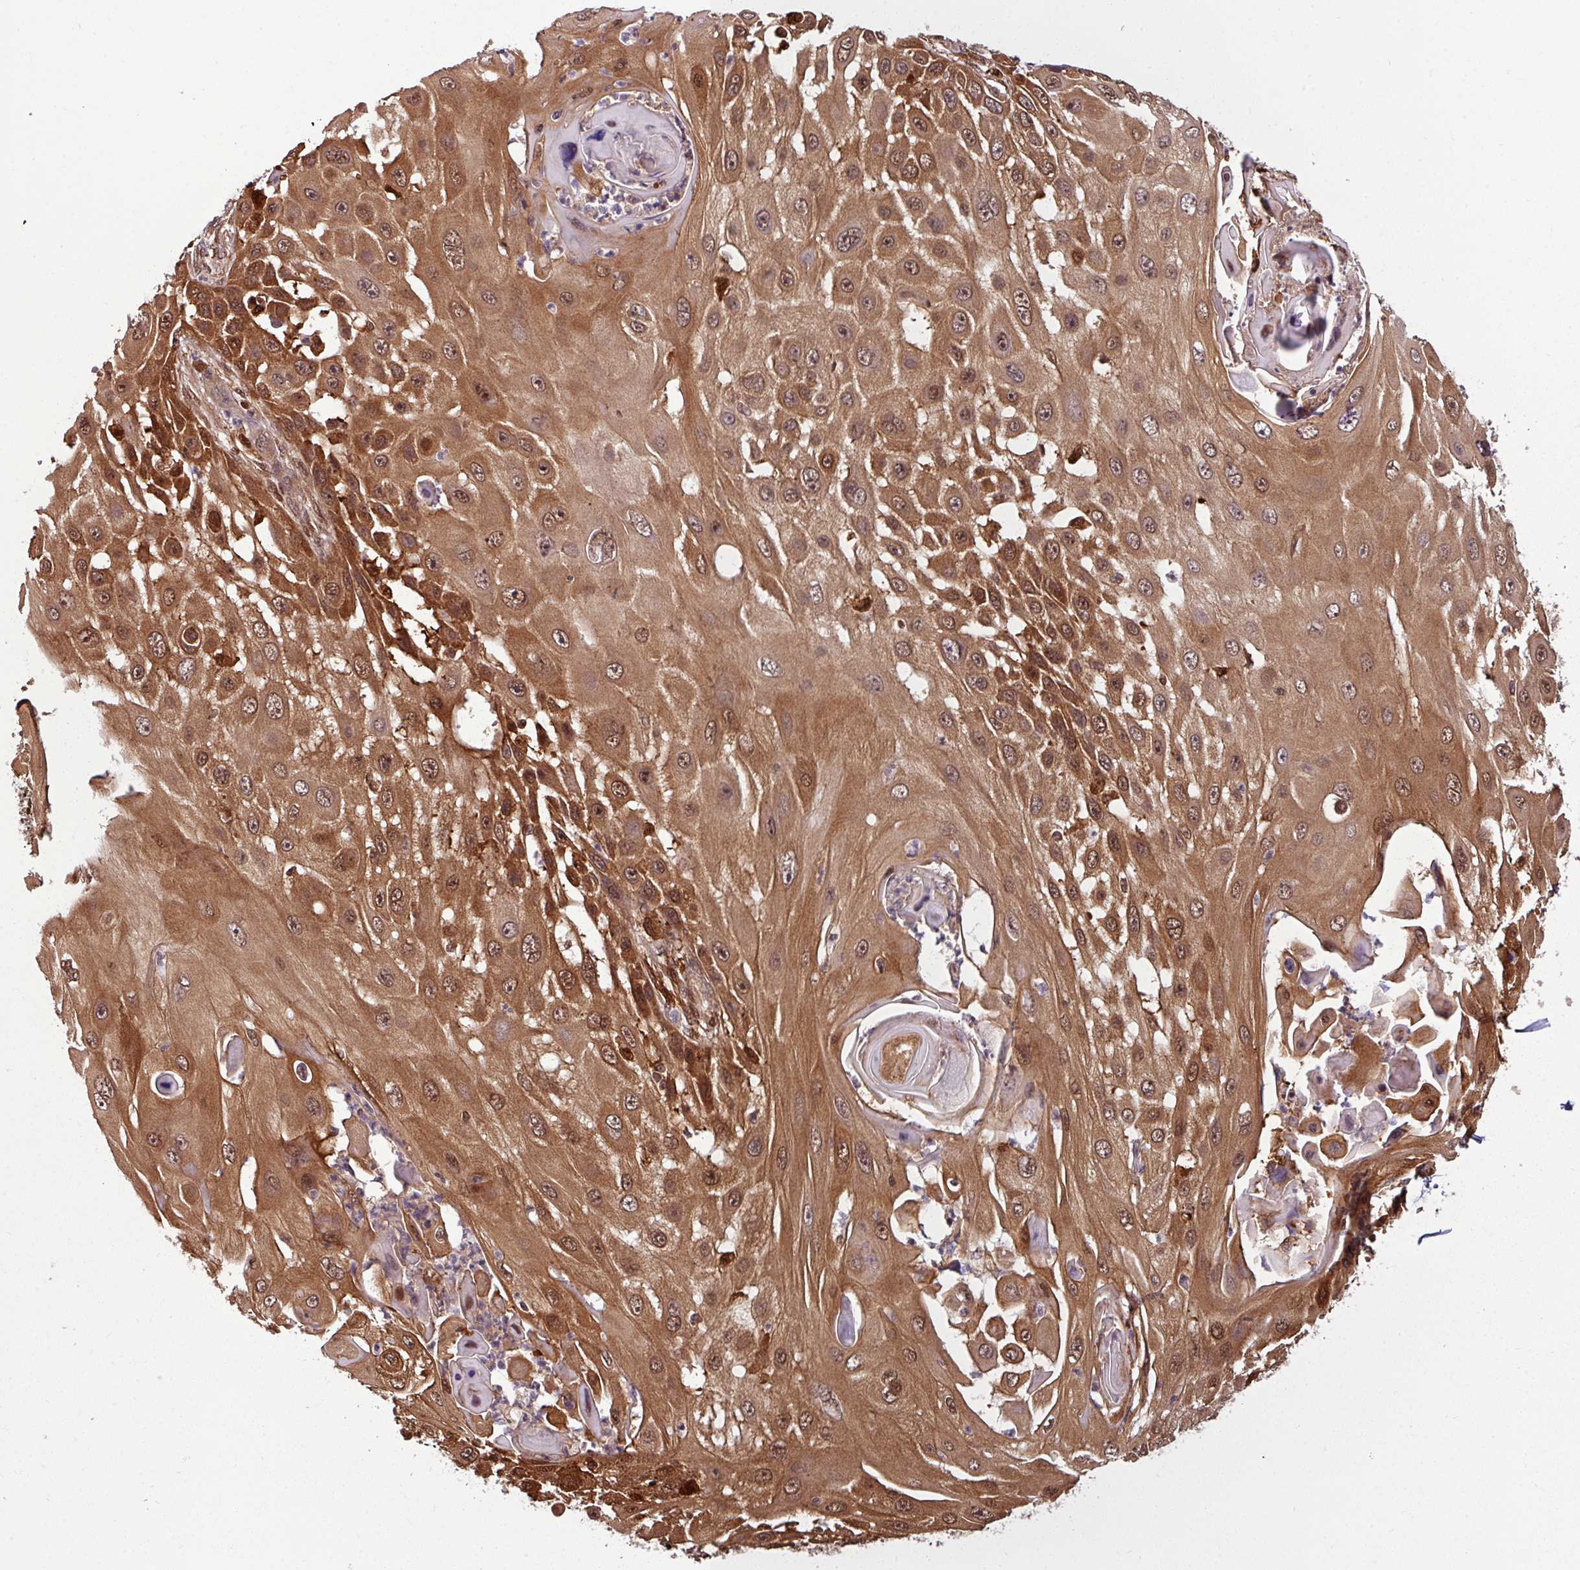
{"staining": {"intensity": "moderate", "quantity": ">75%", "location": "cytoplasmic/membranous,nuclear"}, "tissue": "skin cancer", "cell_type": "Tumor cells", "image_type": "cancer", "snomed": [{"axis": "morphology", "description": "Squamous cell carcinoma, NOS"}, {"axis": "topography", "description": "Skin"}], "caption": "Moderate cytoplasmic/membranous and nuclear protein positivity is appreciated in about >75% of tumor cells in skin squamous cell carcinoma.", "gene": "KCTD11", "patient": {"sex": "female", "age": 44}}